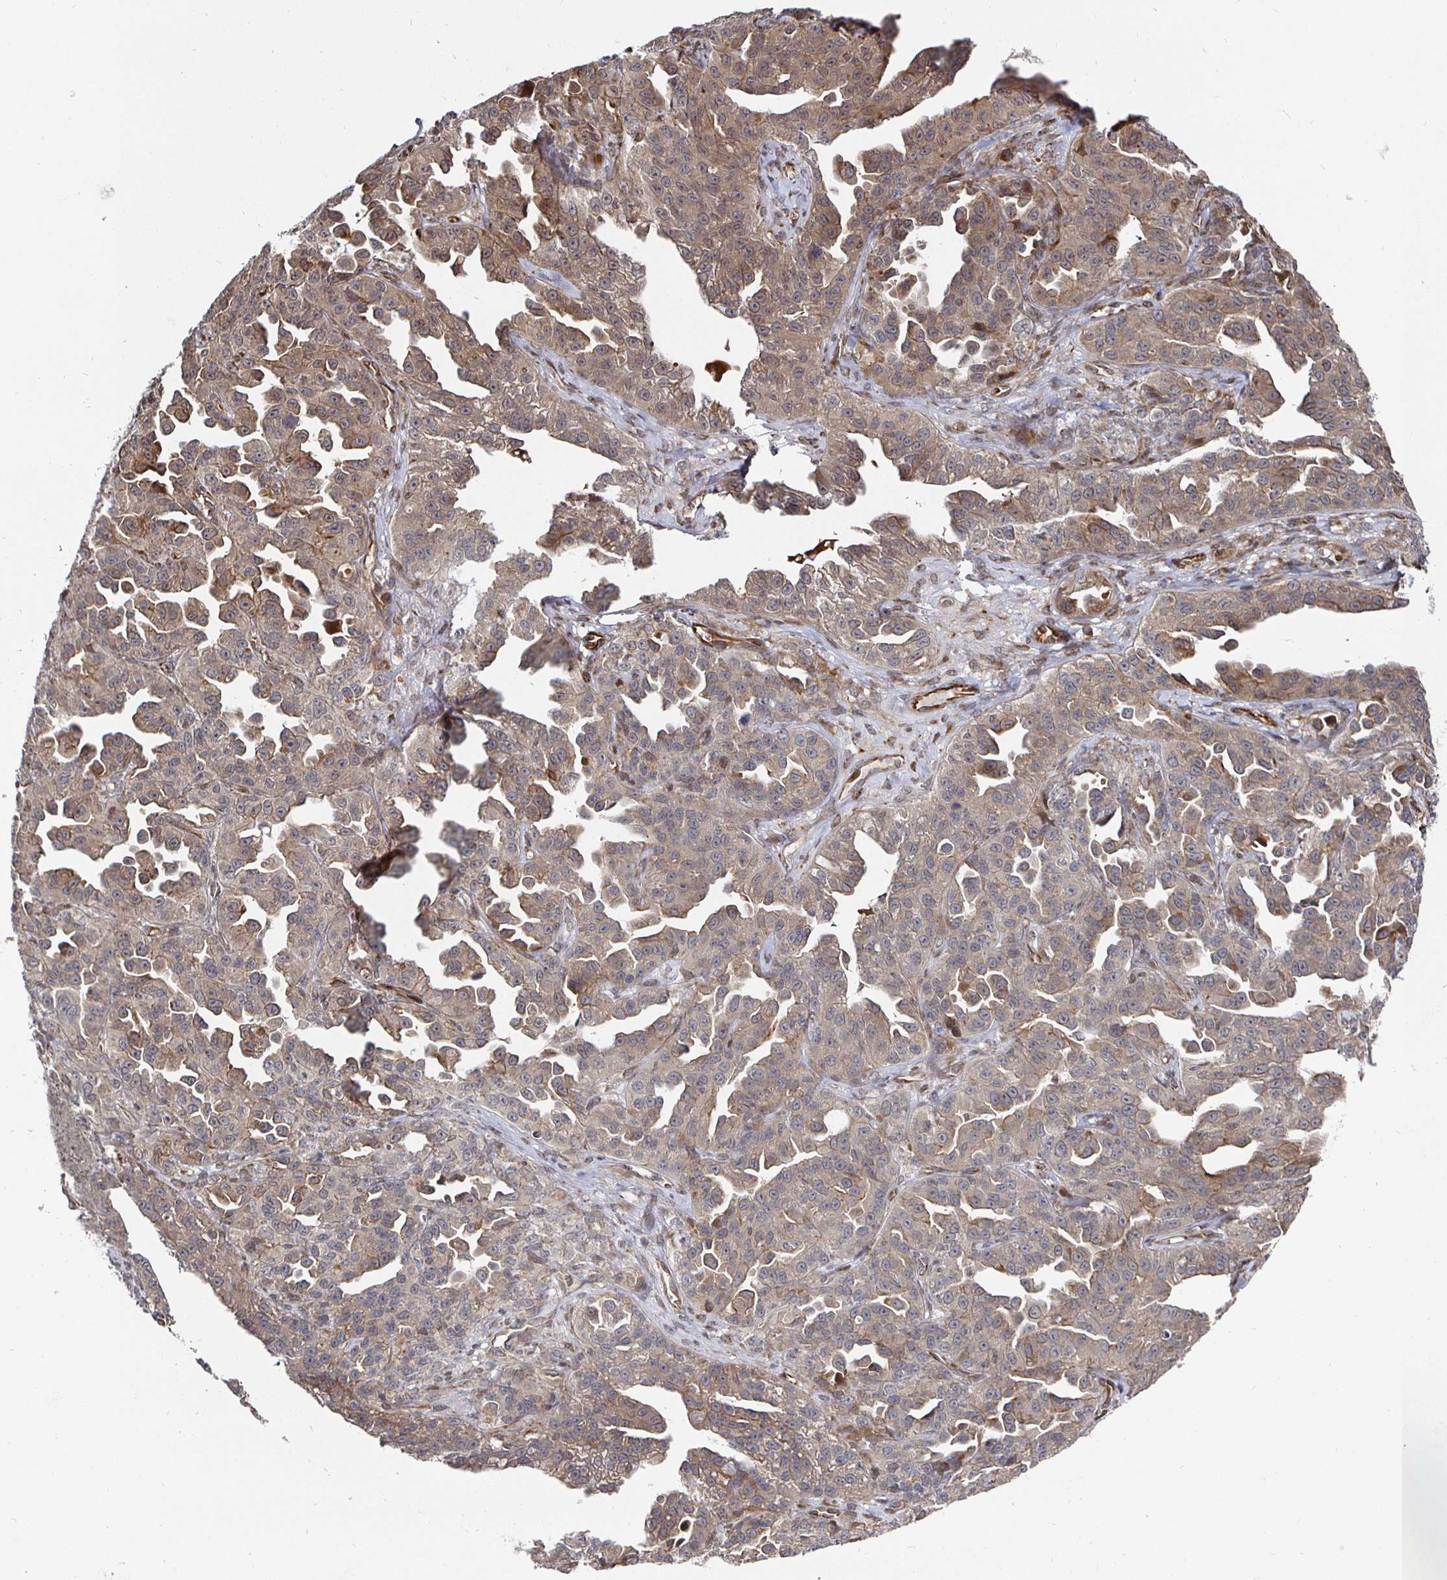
{"staining": {"intensity": "weak", "quantity": "25%-75%", "location": "cytoplasmic/membranous"}, "tissue": "ovarian cancer", "cell_type": "Tumor cells", "image_type": "cancer", "snomed": [{"axis": "morphology", "description": "Cystadenocarcinoma, serous, NOS"}, {"axis": "topography", "description": "Ovary"}], "caption": "The immunohistochemical stain shows weak cytoplasmic/membranous expression in tumor cells of ovarian cancer (serous cystadenocarcinoma) tissue.", "gene": "TBKBP1", "patient": {"sex": "female", "age": 75}}